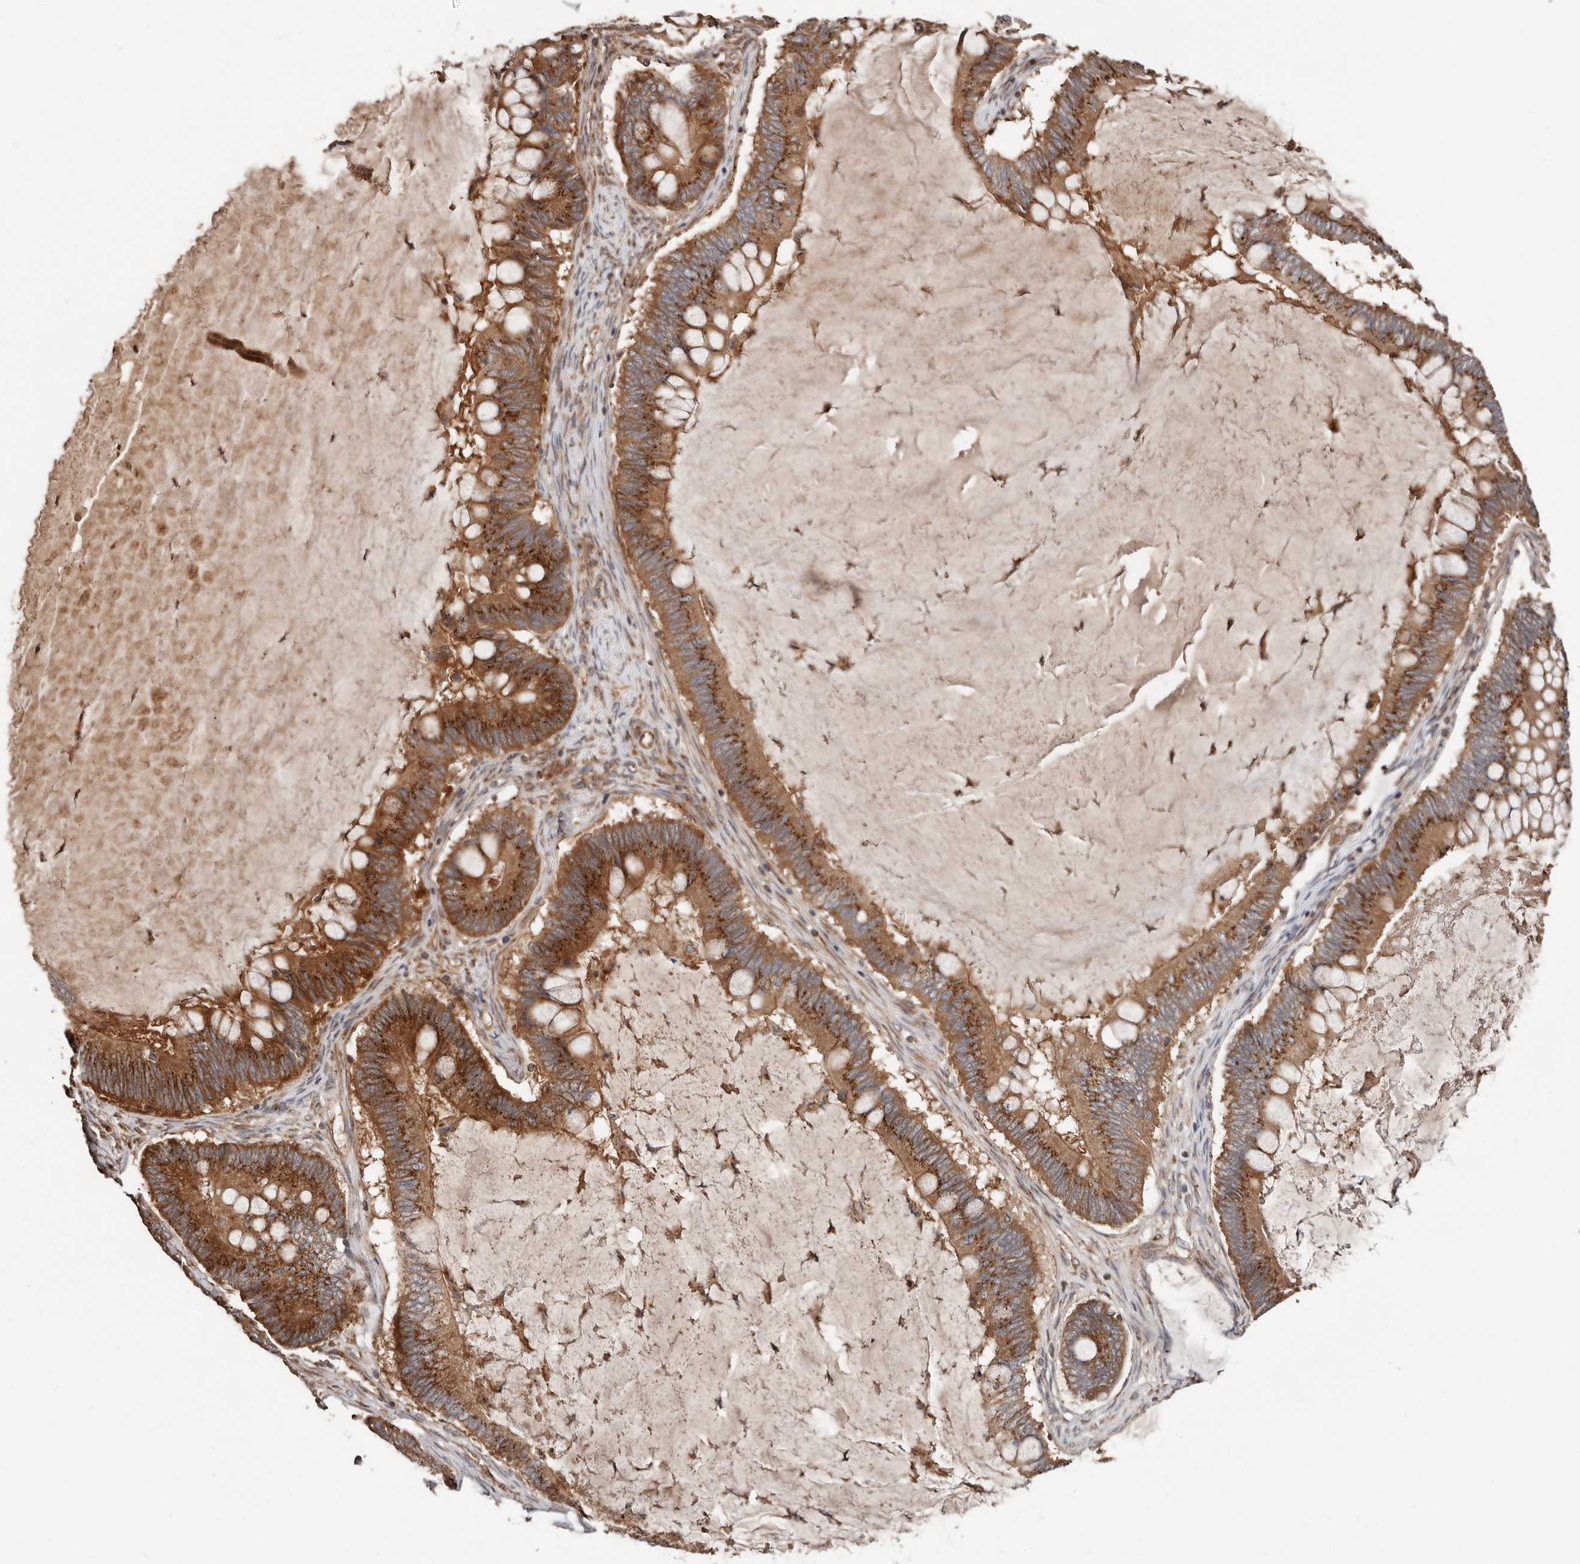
{"staining": {"intensity": "strong", "quantity": ">75%", "location": "cytoplasmic/membranous"}, "tissue": "ovarian cancer", "cell_type": "Tumor cells", "image_type": "cancer", "snomed": [{"axis": "morphology", "description": "Cystadenocarcinoma, mucinous, NOS"}, {"axis": "topography", "description": "Ovary"}], "caption": "Mucinous cystadenocarcinoma (ovarian) was stained to show a protein in brown. There is high levels of strong cytoplasmic/membranous positivity in approximately >75% of tumor cells.", "gene": "COG1", "patient": {"sex": "female", "age": 61}}